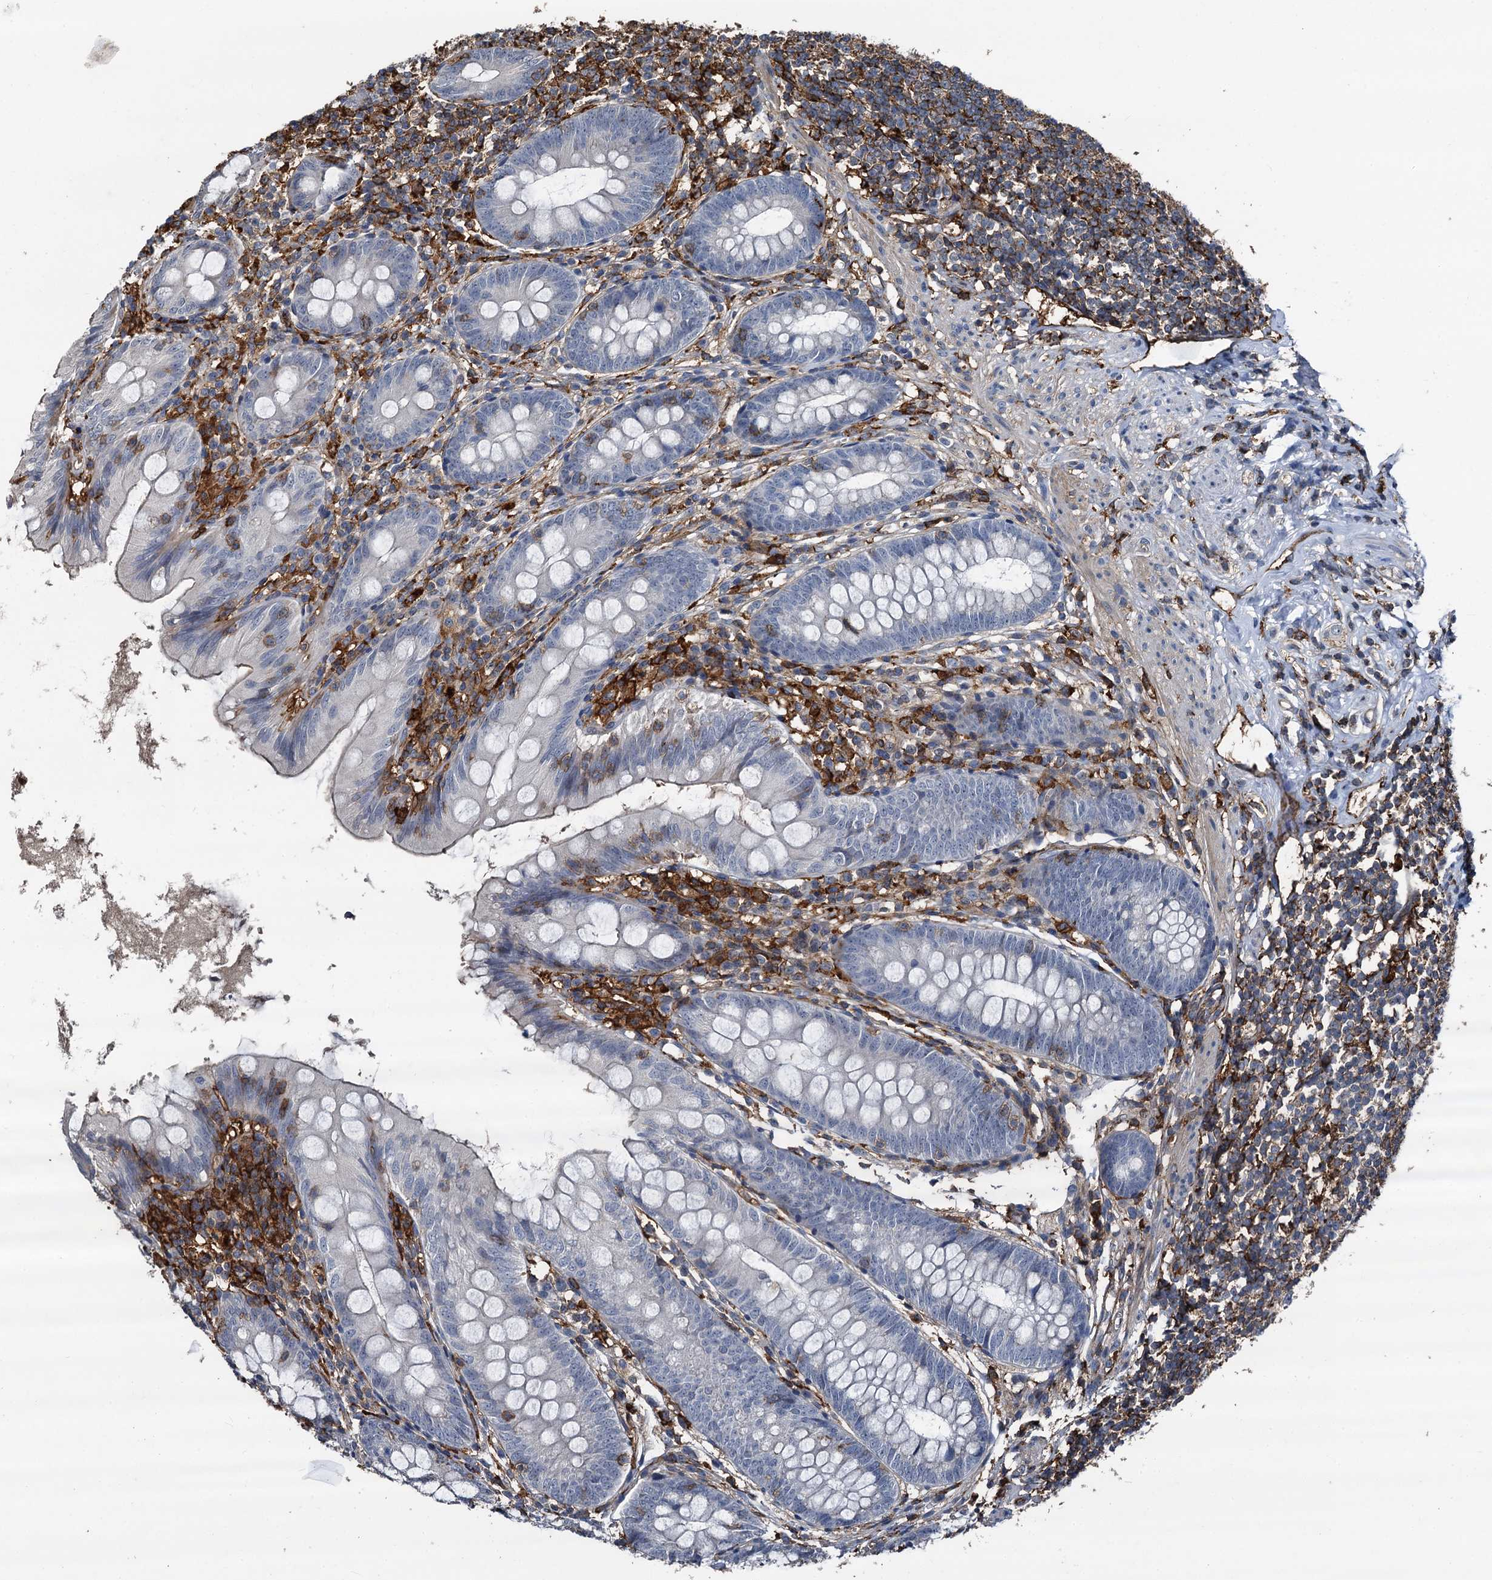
{"staining": {"intensity": "negative", "quantity": "none", "location": "none"}, "tissue": "appendix", "cell_type": "Glandular cells", "image_type": "normal", "snomed": [{"axis": "morphology", "description": "Normal tissue, NOS"}, {"axis": "topography", "description": "Appendix"}], "caption": "Immunohistochemistry micrograph of benign appendix: human appendix stained with DAB shows no significant protein positivity in glandular cells. (DAB (3,3'-diaminobenzidine) IHC with hematoxylin counter stain).", "gene": "PLEKHO2", "patient": {"sex": "female", "age": 51}}